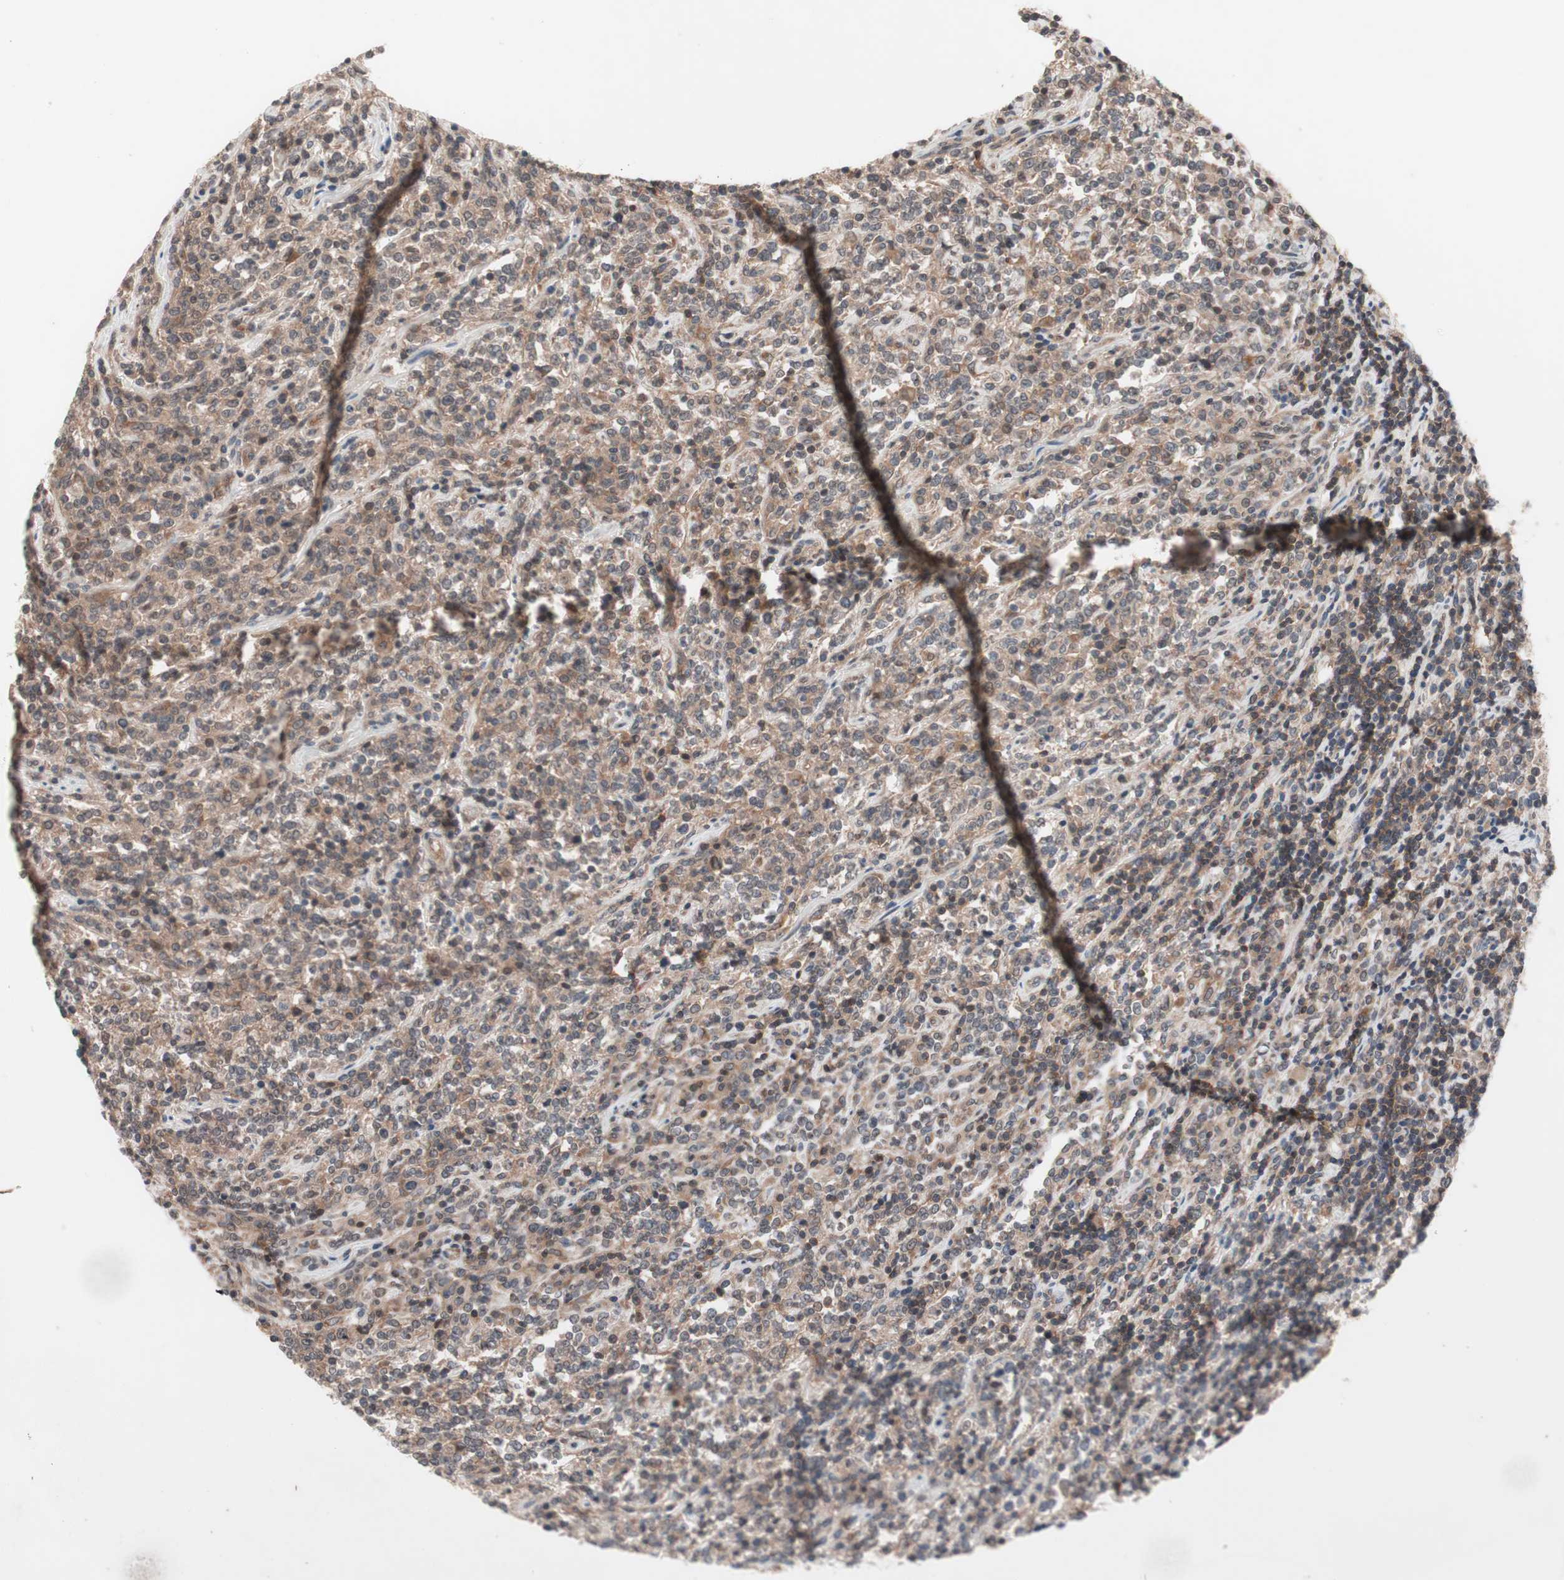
{"staining": {"intensity": "weak", "quantity": "<25%", "location": "cytoplasmic/membranous,nuclear"}, "tissue": "lymphoma", "cell_type": "Tumor cells", "image_type": "cancer", "snomed": [{"axis": "morphology", "description": "Malignant lymphoma, non-Hodgkin's type, High grade"}, {"axis": "topography", "description": "Soft tissue"}], "caption": "A high-resolution photomicrograph shows IHC staining of malignant lymphoma, non-Hodgkin's type (high-grade), which shows no significant expression in tumor cells.", "gene": "IRS1", "patient": {"sex": "male", "age": 18}}